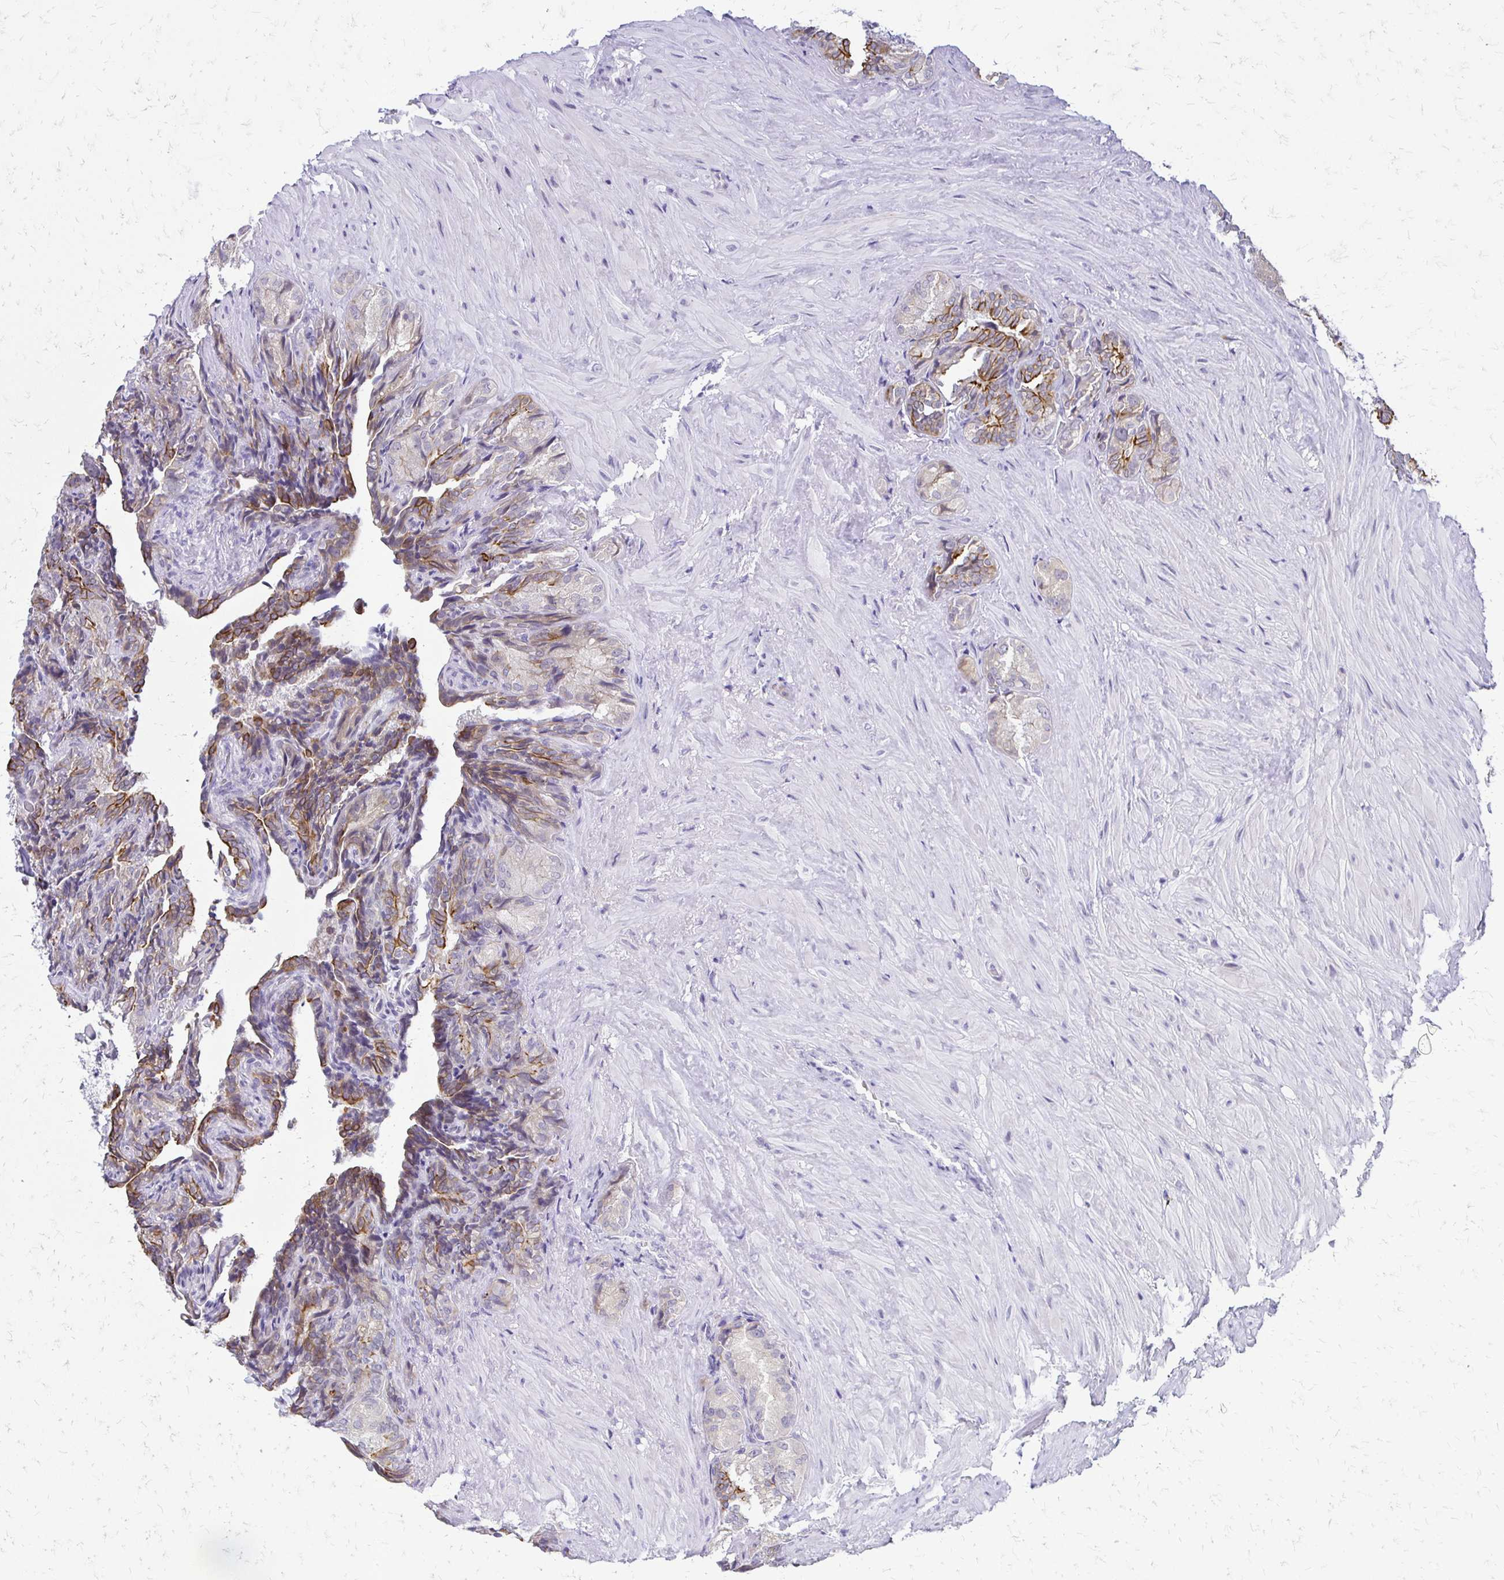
{"staining": {"intensity": "moderate", "quantity": ">75%", "location": "cytoplasmic/membranous"}, "tissue": "seminal vesicle", "cell_type": "Glandular cells", "image_type": "normal", "snomed": [{"axis": "morphology", "description": "Normal tissue, NOS"}, {"axis": "topography", "description": "Seminal veicle"}], "caption": "Immunohistochemistry (IHC) (DAB (3,3'-diaminobenzidine)) staining of benign human seminal vesicle displays moderate cytoplasmic/membranous protein expression in about >75% of glandular cells. (brown staining indicates protein expression, while blue staining denotes nuclei).", "gene": "EPYC", "patient": {"sex": "male", "age": 68}}